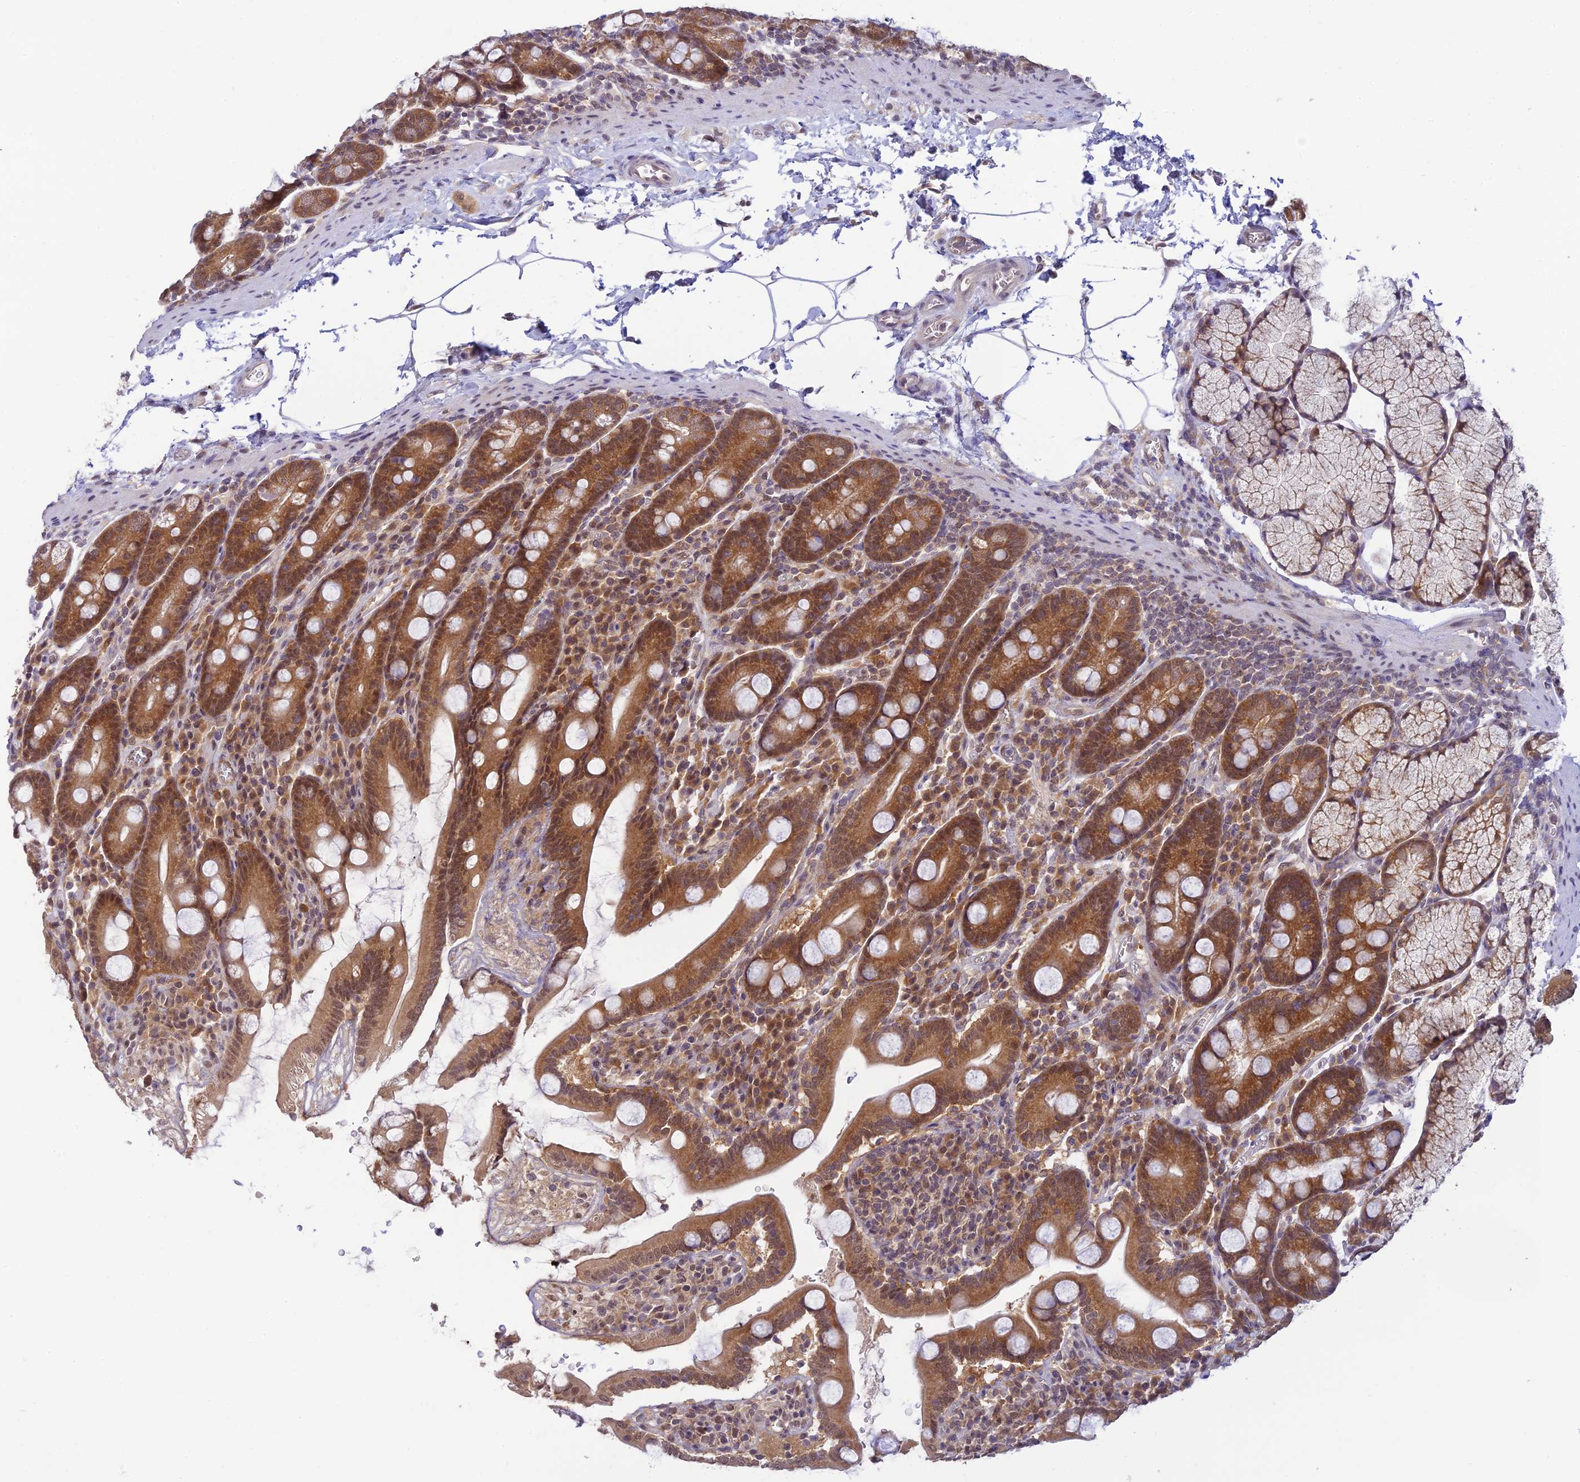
{"staining": {"intensity": "moderate", "quantity": ">75%", "location": "cytoplasmic/membranous,nuclear"}, "tissue": "duodenum", "cell_type": "Glandular cells", "image_type": "normal", "snomed": [{"axis": "morphology", "description": "Normal tissue, NOS"}, {"axis": "topography", "description": "Duodenum"}], "caption": "This micrograph displays IHC staining of unremarkable human duodenum, with medium moderate cytoplasmic/membranous,nuclear positivity in approximately >75% of glandular cells.", "gene": "SKIC8", "patient": {"sex": "male", "age": 35}}